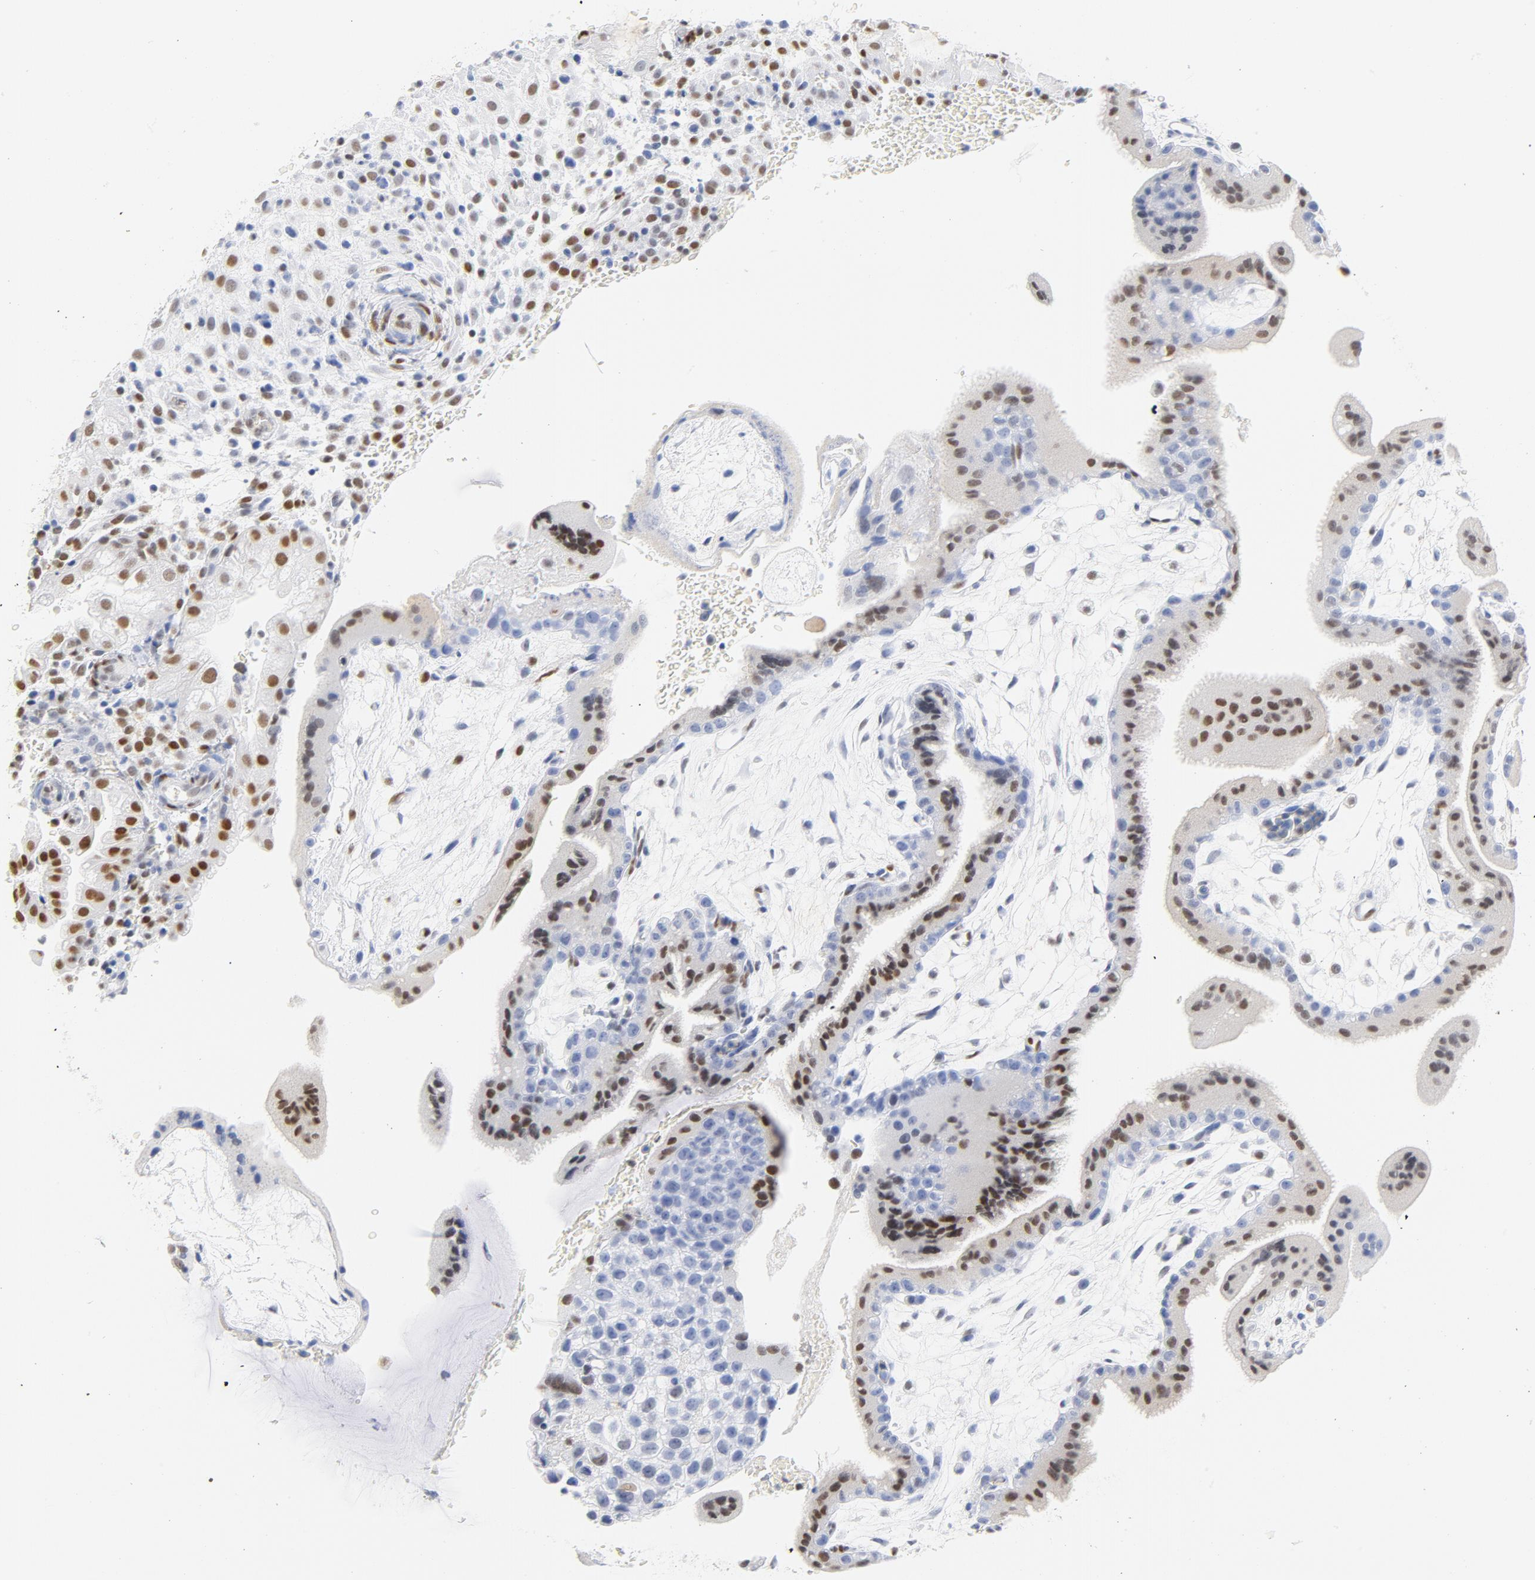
{"staining": {"intensity": "moderate", "quantity": "25%-75%", "location": "nuclear"}, "tissue": "placenta", "cell_type": "Decidual cells", "image_type": "normal", "snomed": [{"axis": "morphology", "description": "Normal tissue, NOS"}, {"axis": "topography", "description": "Placenta"}], "caption": "Immunohistochemical staining of unremarkable placenta displays moderate nuclear protein staining in about 25%-75% of decidual cells.", "gene": "CDKN1B", "patient": {"sex": "female", "age": 35}}